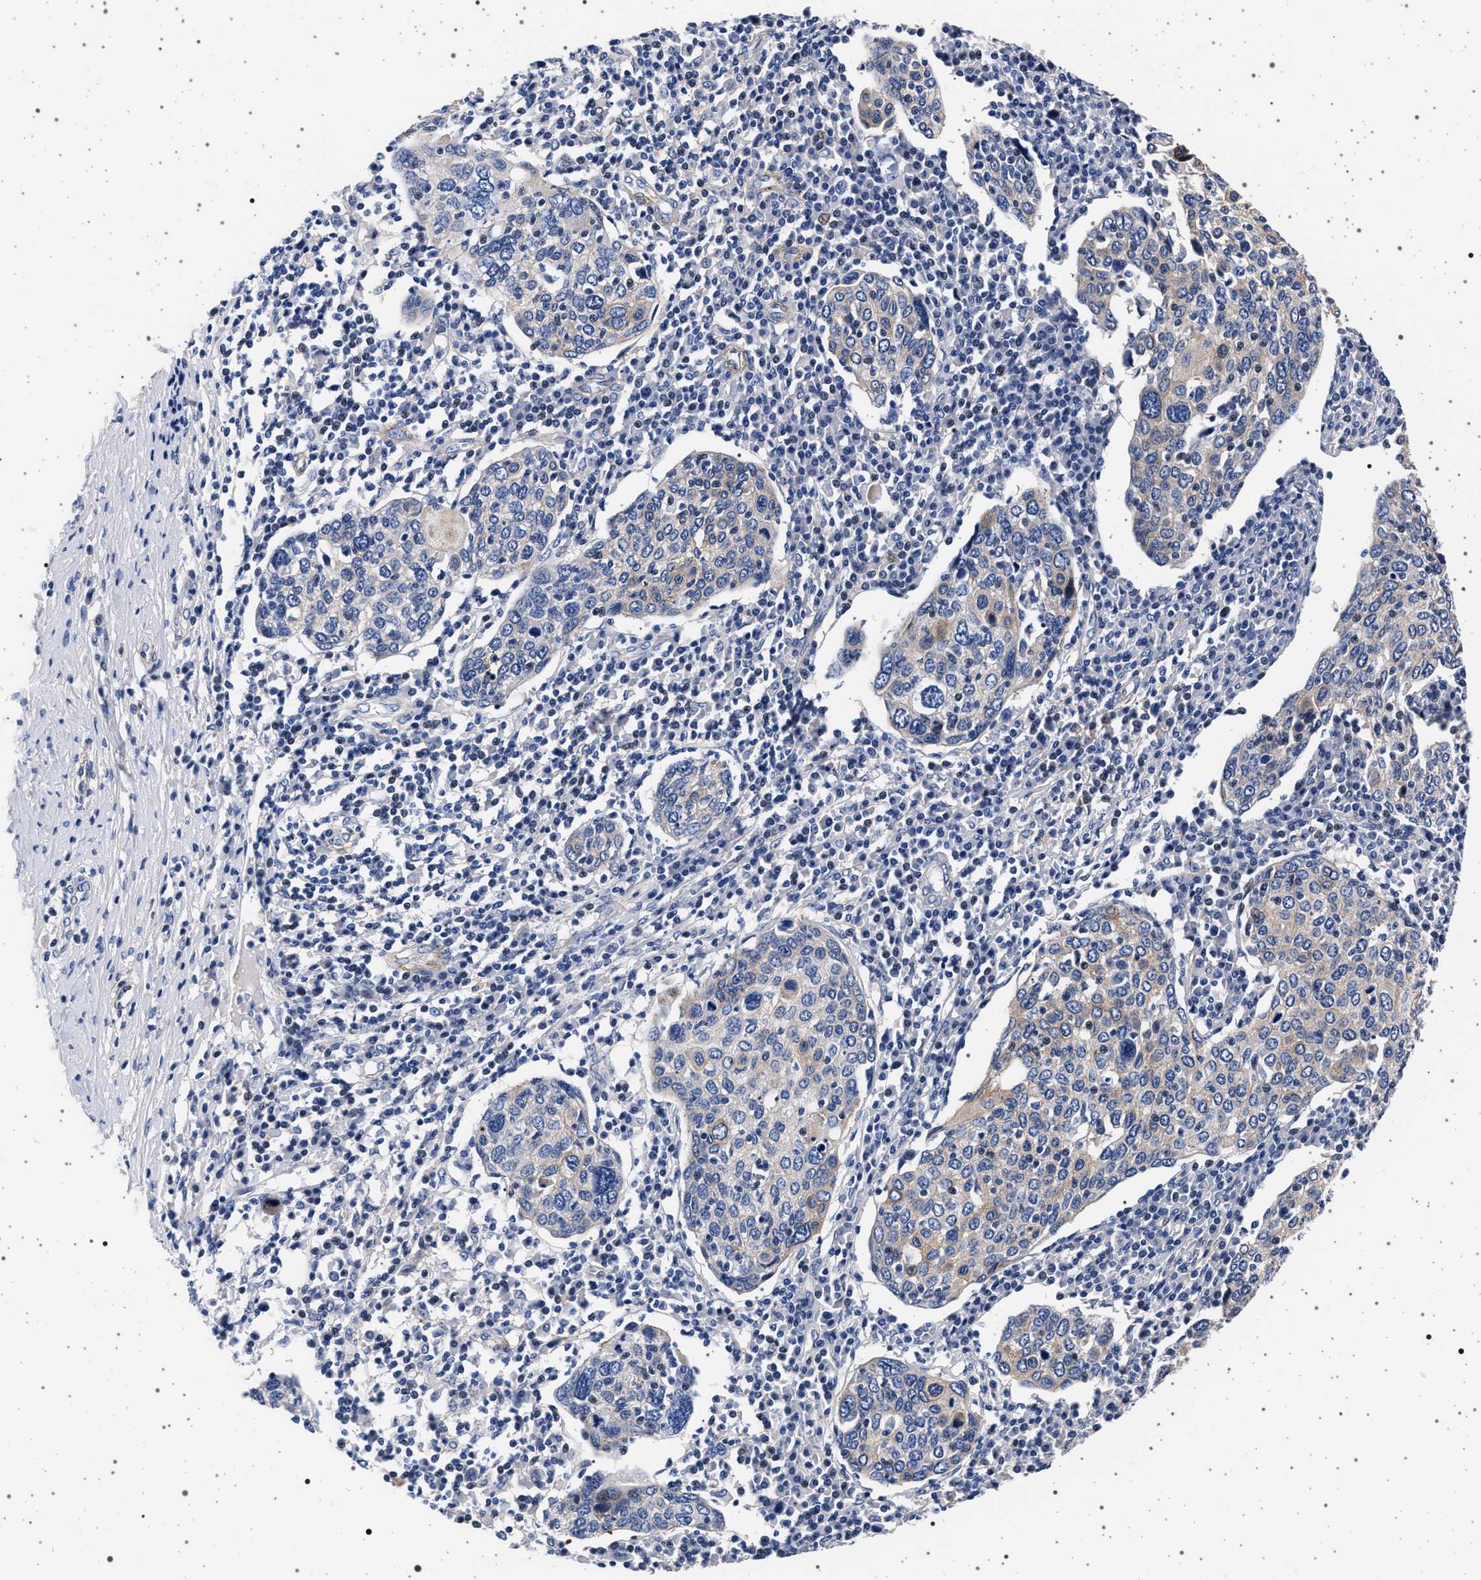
{"staining": {"intensity": "negative", "quantity": "none", "location": "none"}, "tissue": "cervical cancer", "cell_type": "Tumor cells", "image_type": "cancer", "snomed": [{"axis": "morphology", "description": "Squamous cell carcinoma, NOS"}, {"axis": "topography", "description": "Cervix"}], "caption": "A high-resolution histopathology image shows IHC staining of cervical squamous cell carcinoma, which shows no significant expression in tumor cells.", "gene": "SLC9A1", "patient": {"sex": "female", "age": 40}}